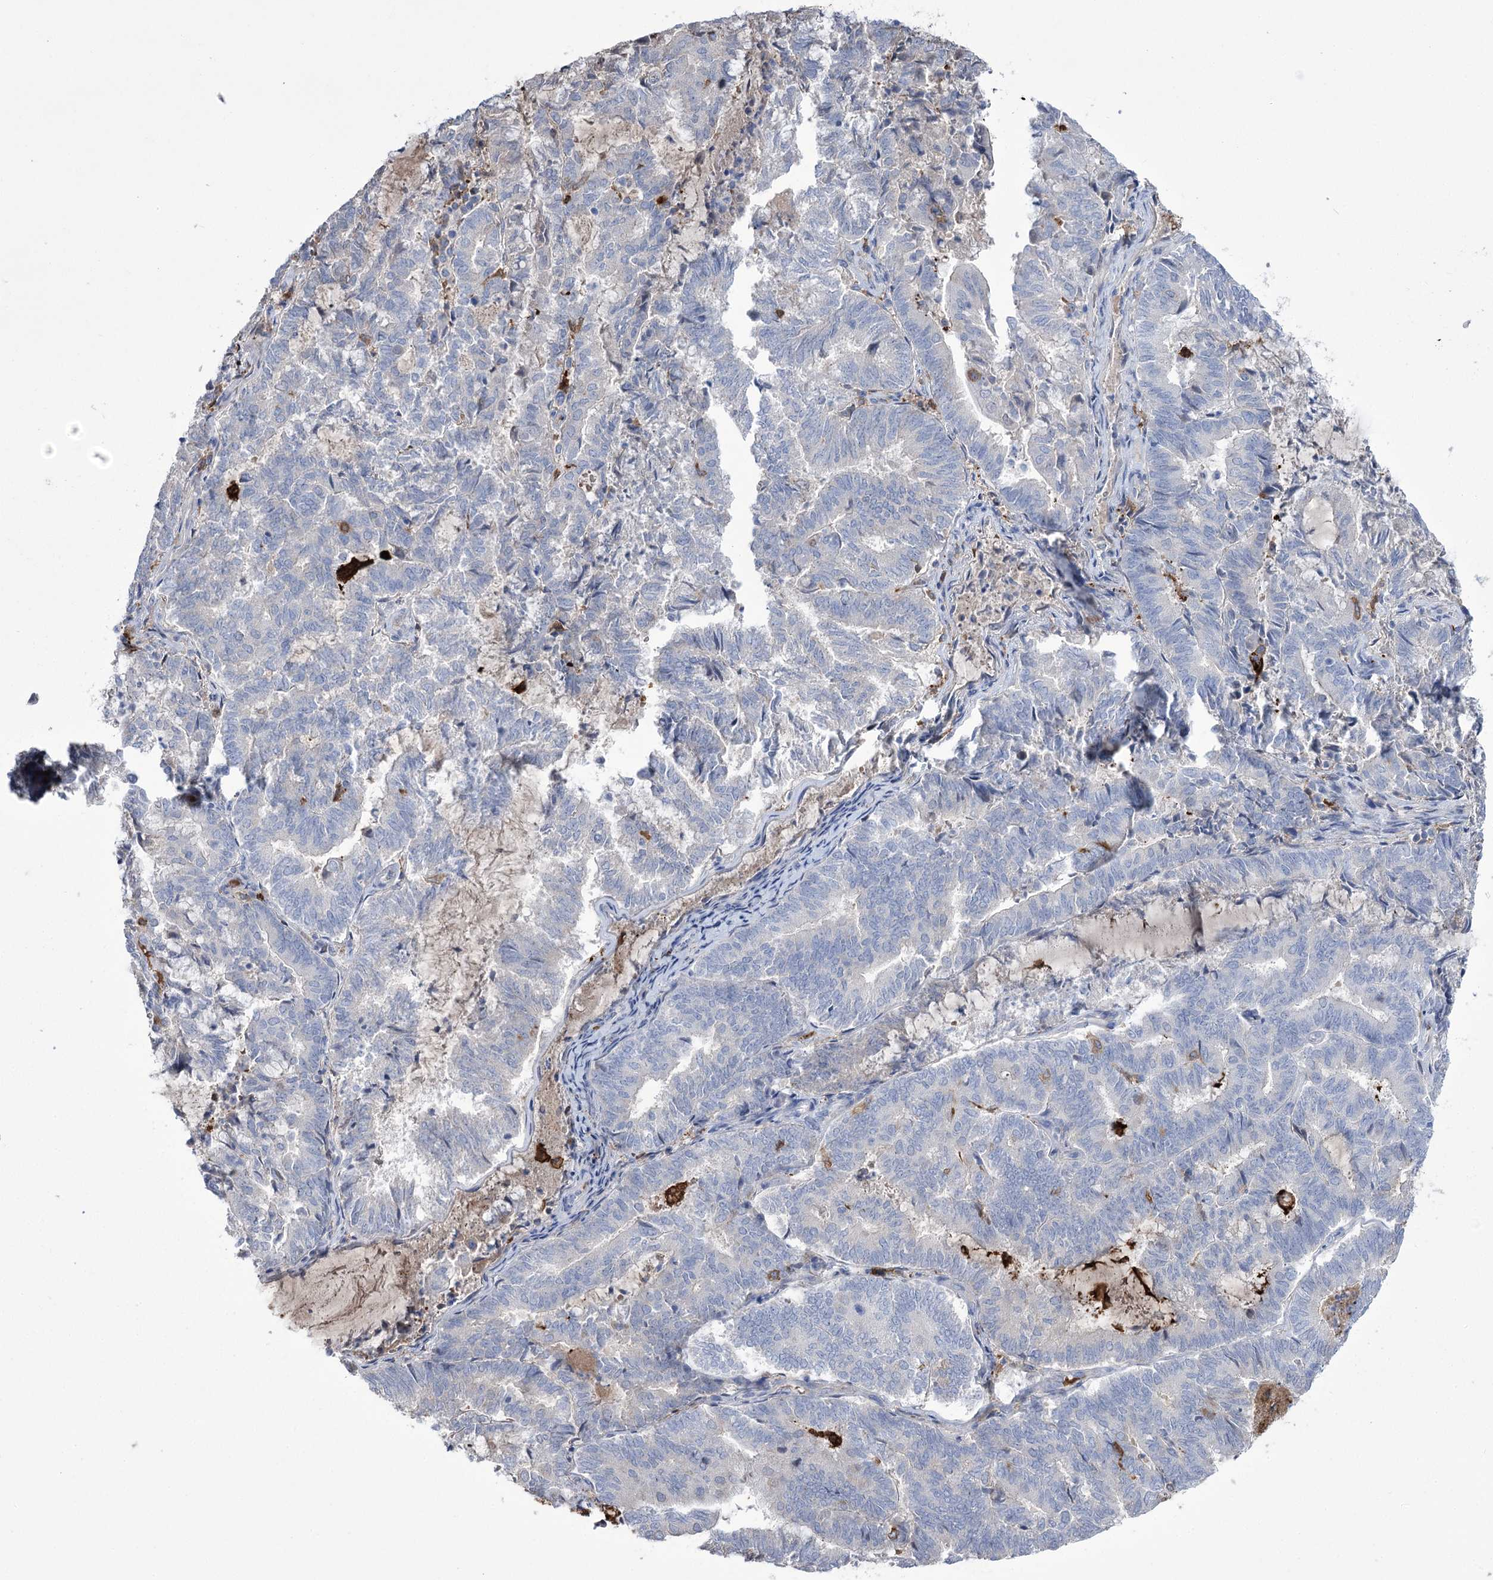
{"staining": {"intensity": "negative", "quantity": "none", "location": "none"}, "tissue": "endometrial cancer", "cell_type": "Tumor cells", "image_type": "cancer", "snomed": [{"axis": "morphology", "description": "Adenocarcinoma, NOS"}, {"axis": "topography", "description": "Endometrium"}], "caption": "A high-resolution image shows IHC staining of adenocarcinoma (endometrial), which exhibits no significant expression in tumor cells. Nuclei are stained in blue.", "gene": "ZNF622", "patient": {"sex": "female", "age": 80}}